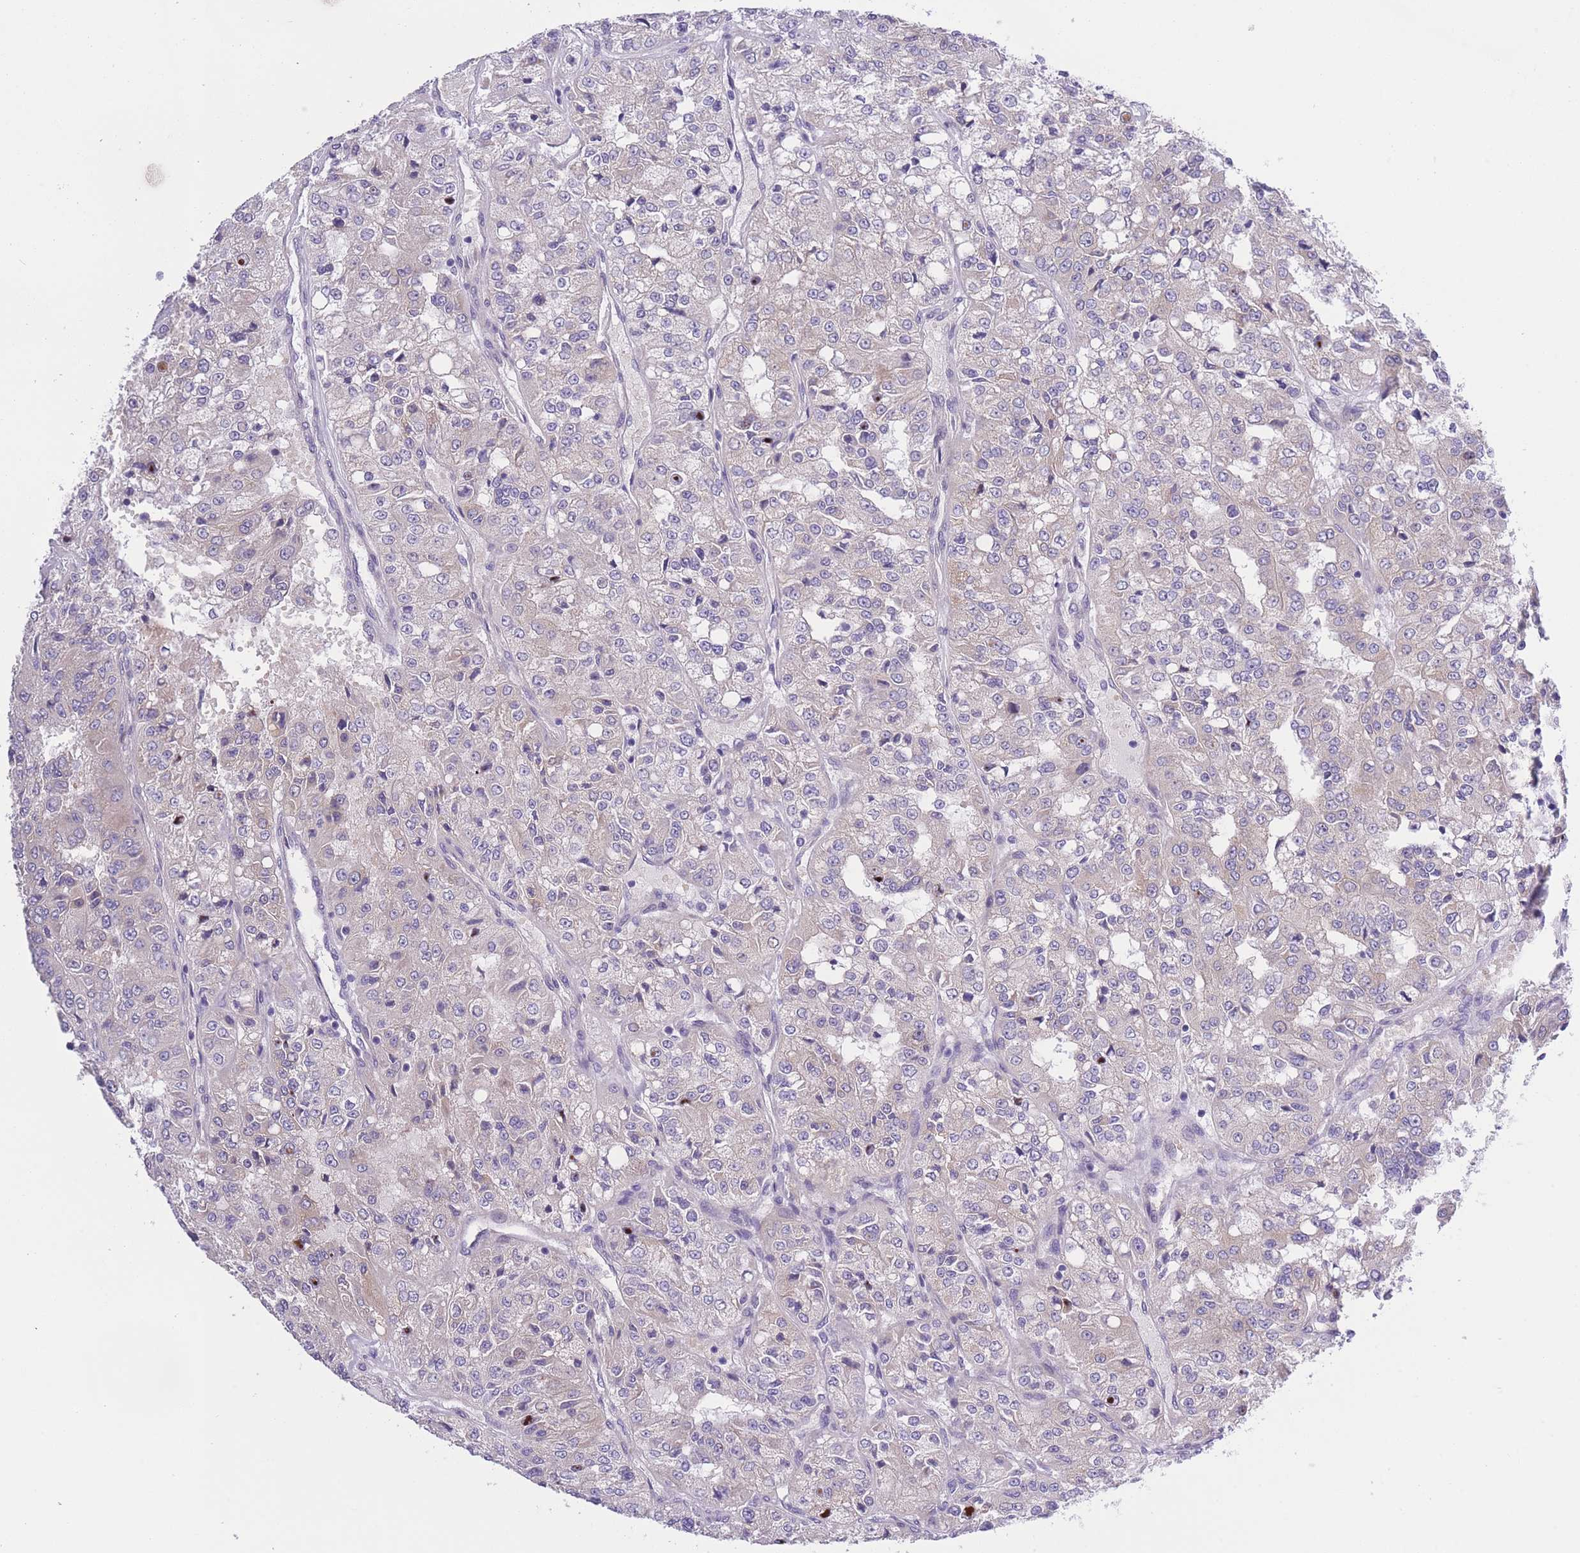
{"staining": {"intensity": "weak", "quantity": "<25%", "location": "cytoplasmic/membranous"}, "tissue": "renal cancer", "cell_type": "Tumor cells", "image_type": "cancer", "snomed": [{"axis": "morphology", "description": "Adenocarcinoma, NOS"}, {"axis": "topography", "description": "Kidney"}], "caption": "Immunohistochemical staining of human renal adenocarcinoma exhibits no significant expression in tumor cells.", "gene": "WWOX", "patient": {"sex": "female", "age": 63}}